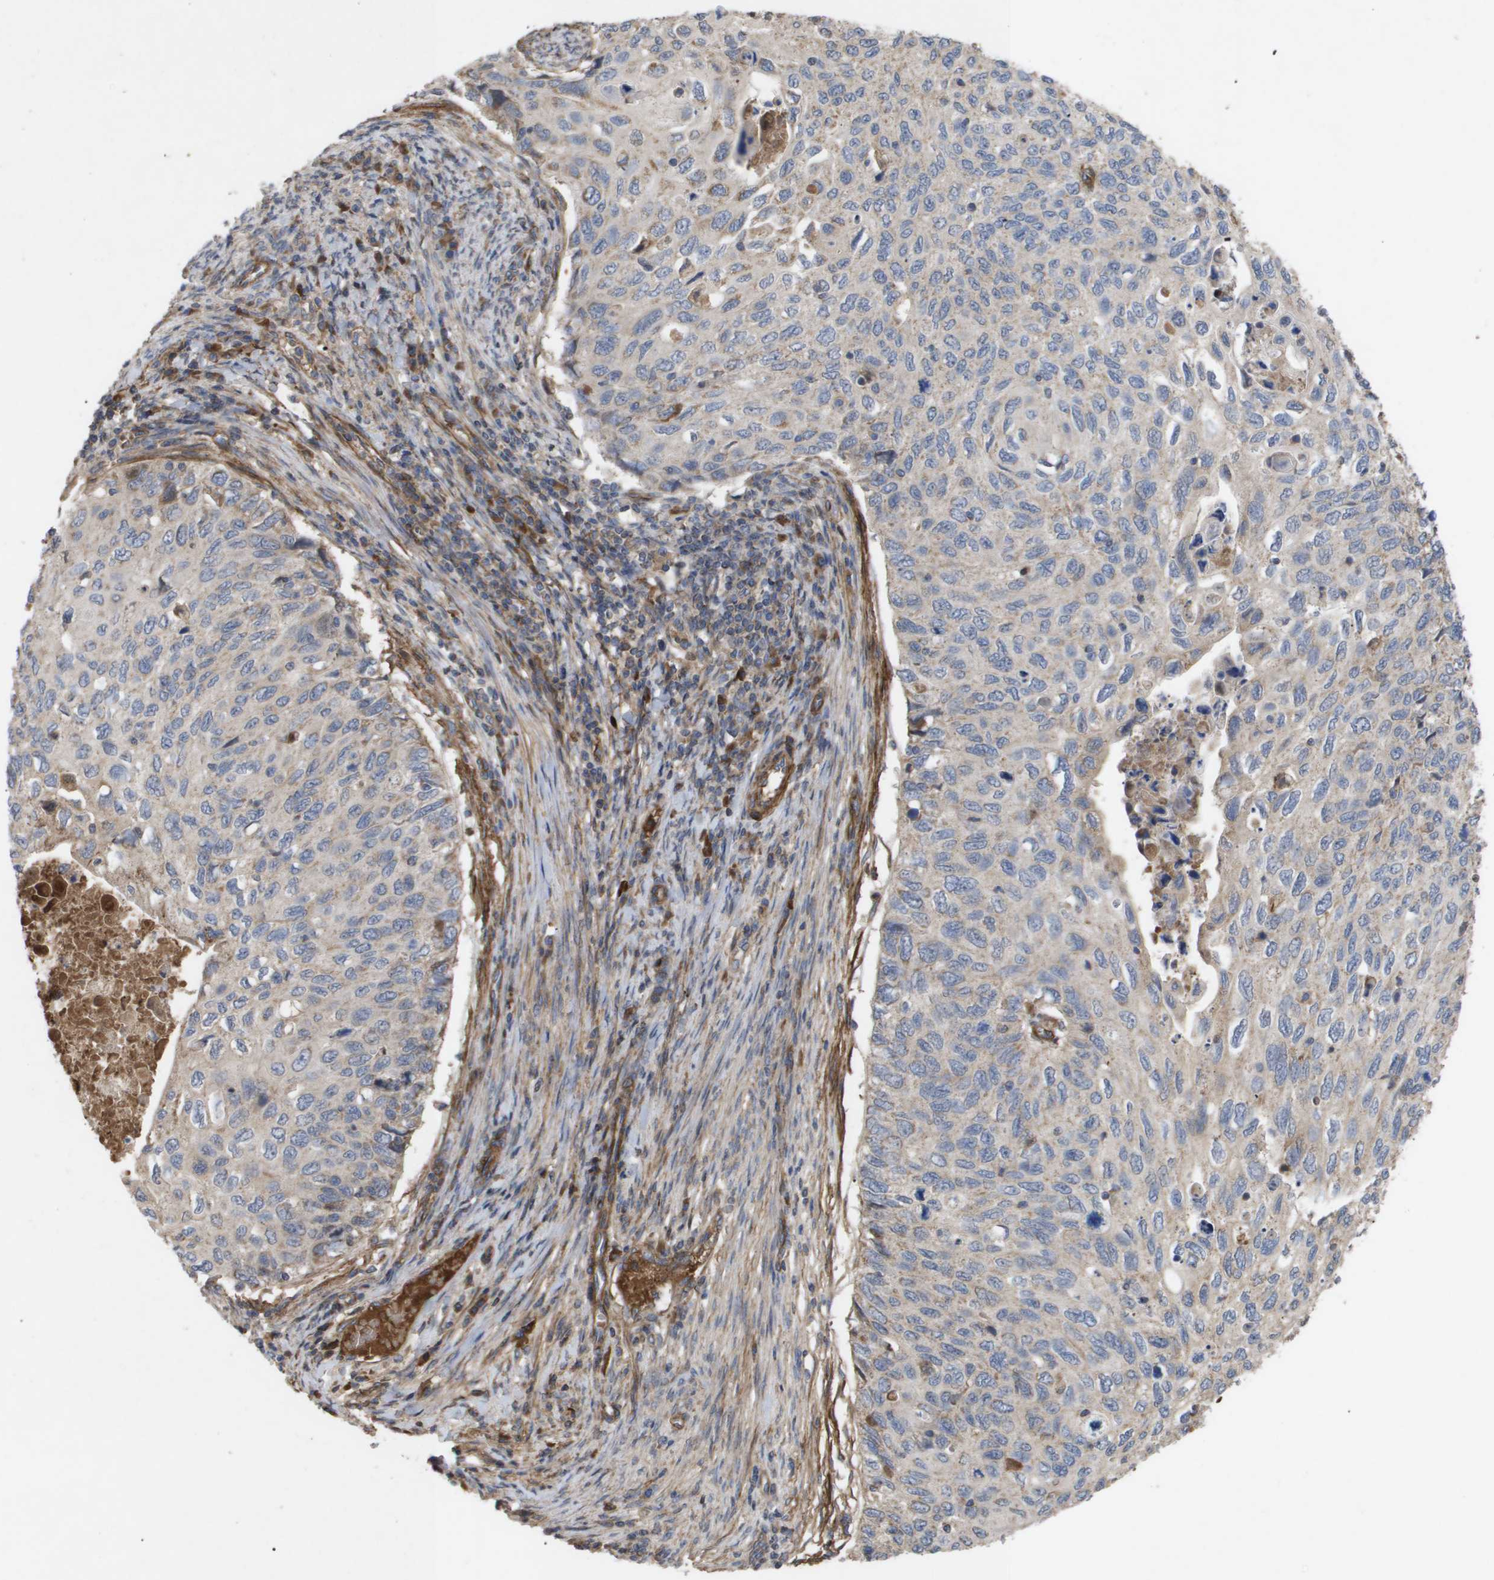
{"staining": {"intensity": "weak", "quantity": "<25%", "location": "cytoplasmic/membranous"}, "tissue": "cervical cancer", "cell_type": "Tumor cells", "image_type": "cancer", "snomed": [{"axis": "morphology", "description": "Squamous cell carcinoma, NOS"}, {"axis": "topography", "description": "Cervix"}], "caption": "The image demonstrates no staining of tumor cells in squamous cell carcinoma (cervical). (DAB immunohistochemistry (IHC) with hematoxylin counter stain).", "gene": "TNS1", "patient": {"sex": "female", "age": 70}}